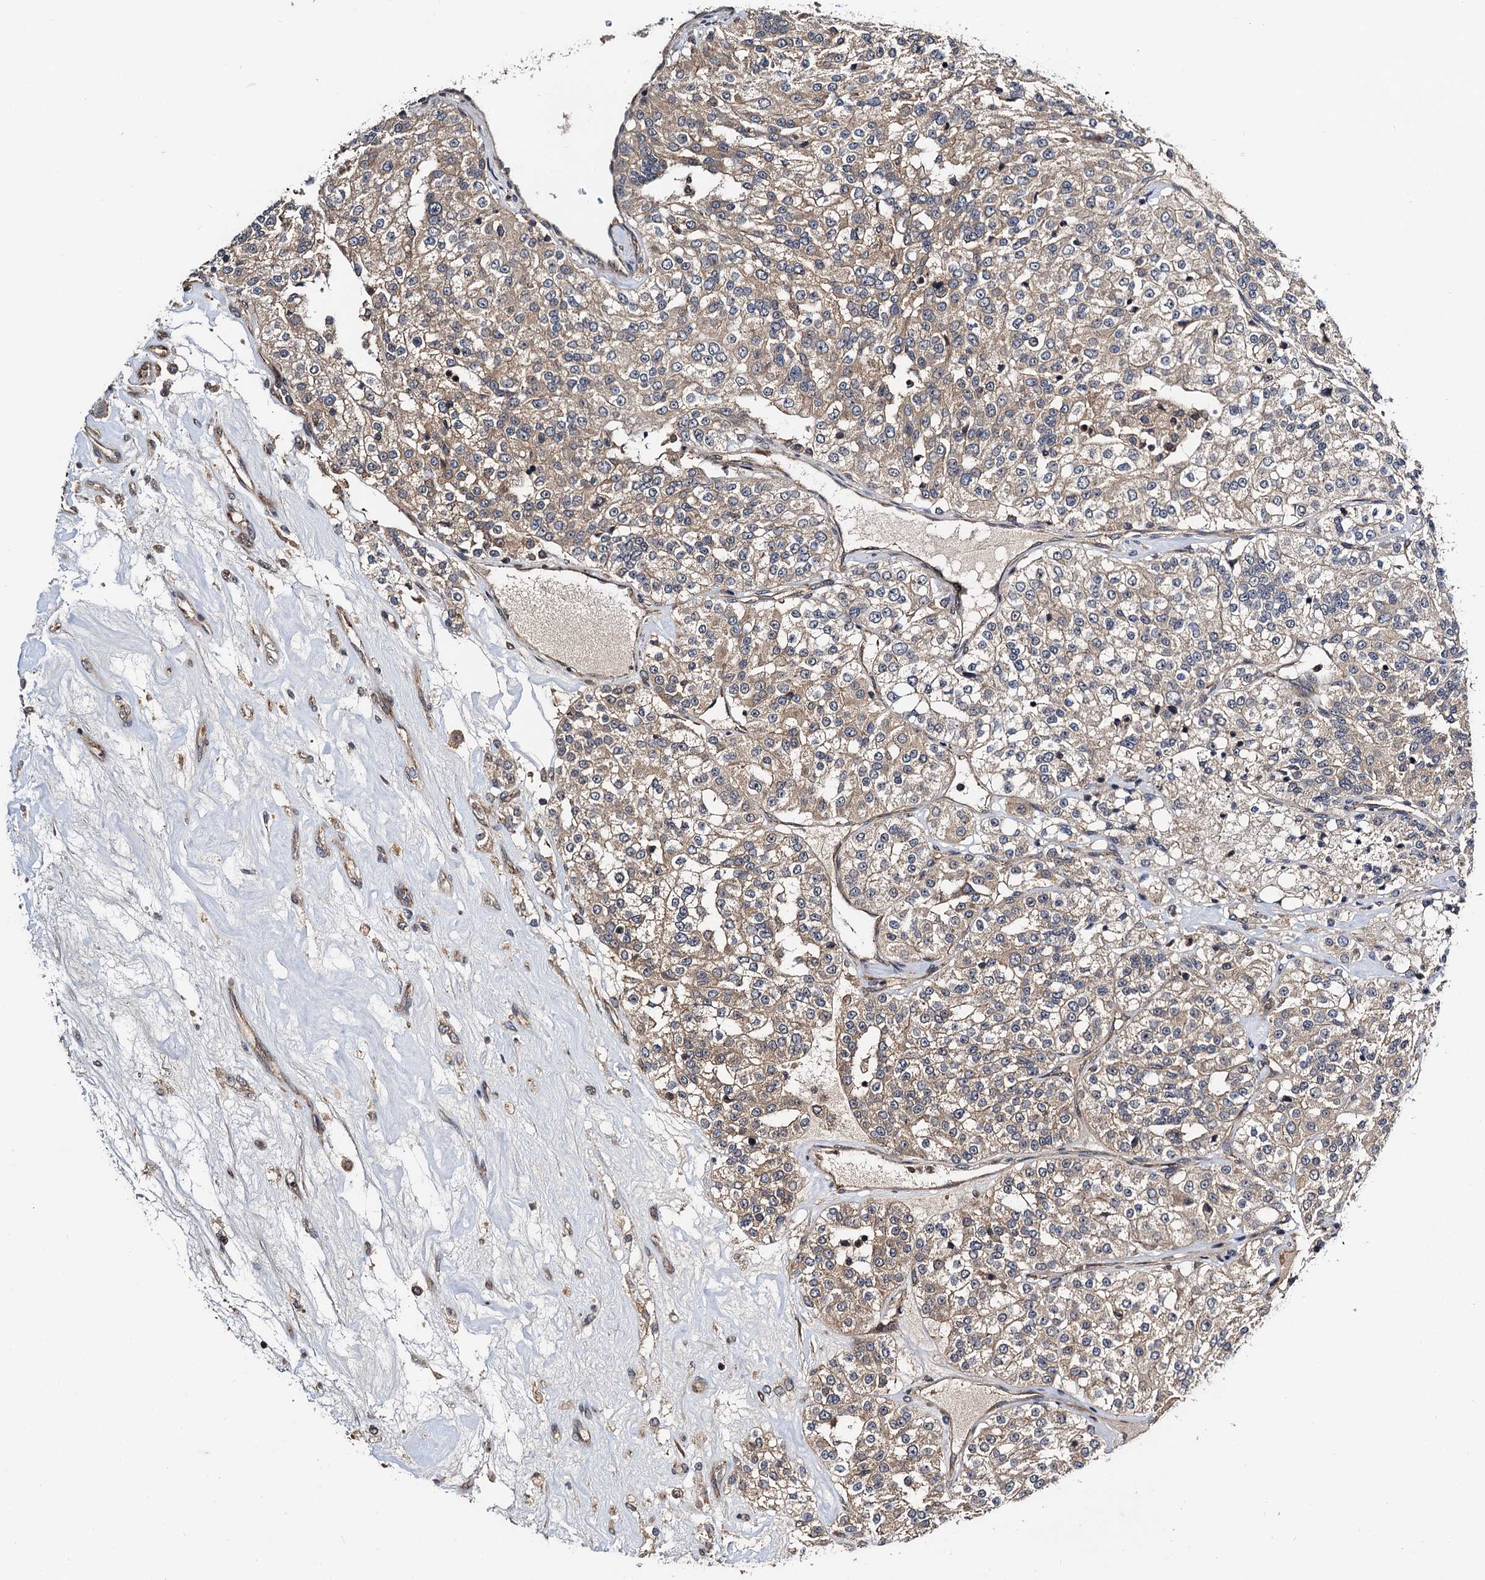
{"staining": {"intensity": "moderate", "quantity": "25%-75%", "location": "cytoplasmic/membranous"}, "tissue": "renal cancer", "cell_type": "Tumor cells", "image_type": "cancer", "snomed": [{"axis": "morphology", "description": "Adenocarcinoma, NOS"}, {"axis": "topography", "description": "Kidney"}], "caption": "High-magnification brightfield microscopy of adenocarcinoma (renal) stained with DAB (3,3'-diaminobenzidine) (brown) and counterstained with hematoxylin (blue). tumor cells exhibit moderate cytoplasmic/membranous positivity is present in approximately25%-75% of cells. (DAB IHC, brown staining for protein, blue staining for nuclei).", "gene": "NAA16", "patient": {"sex": "female", "age": 63}}